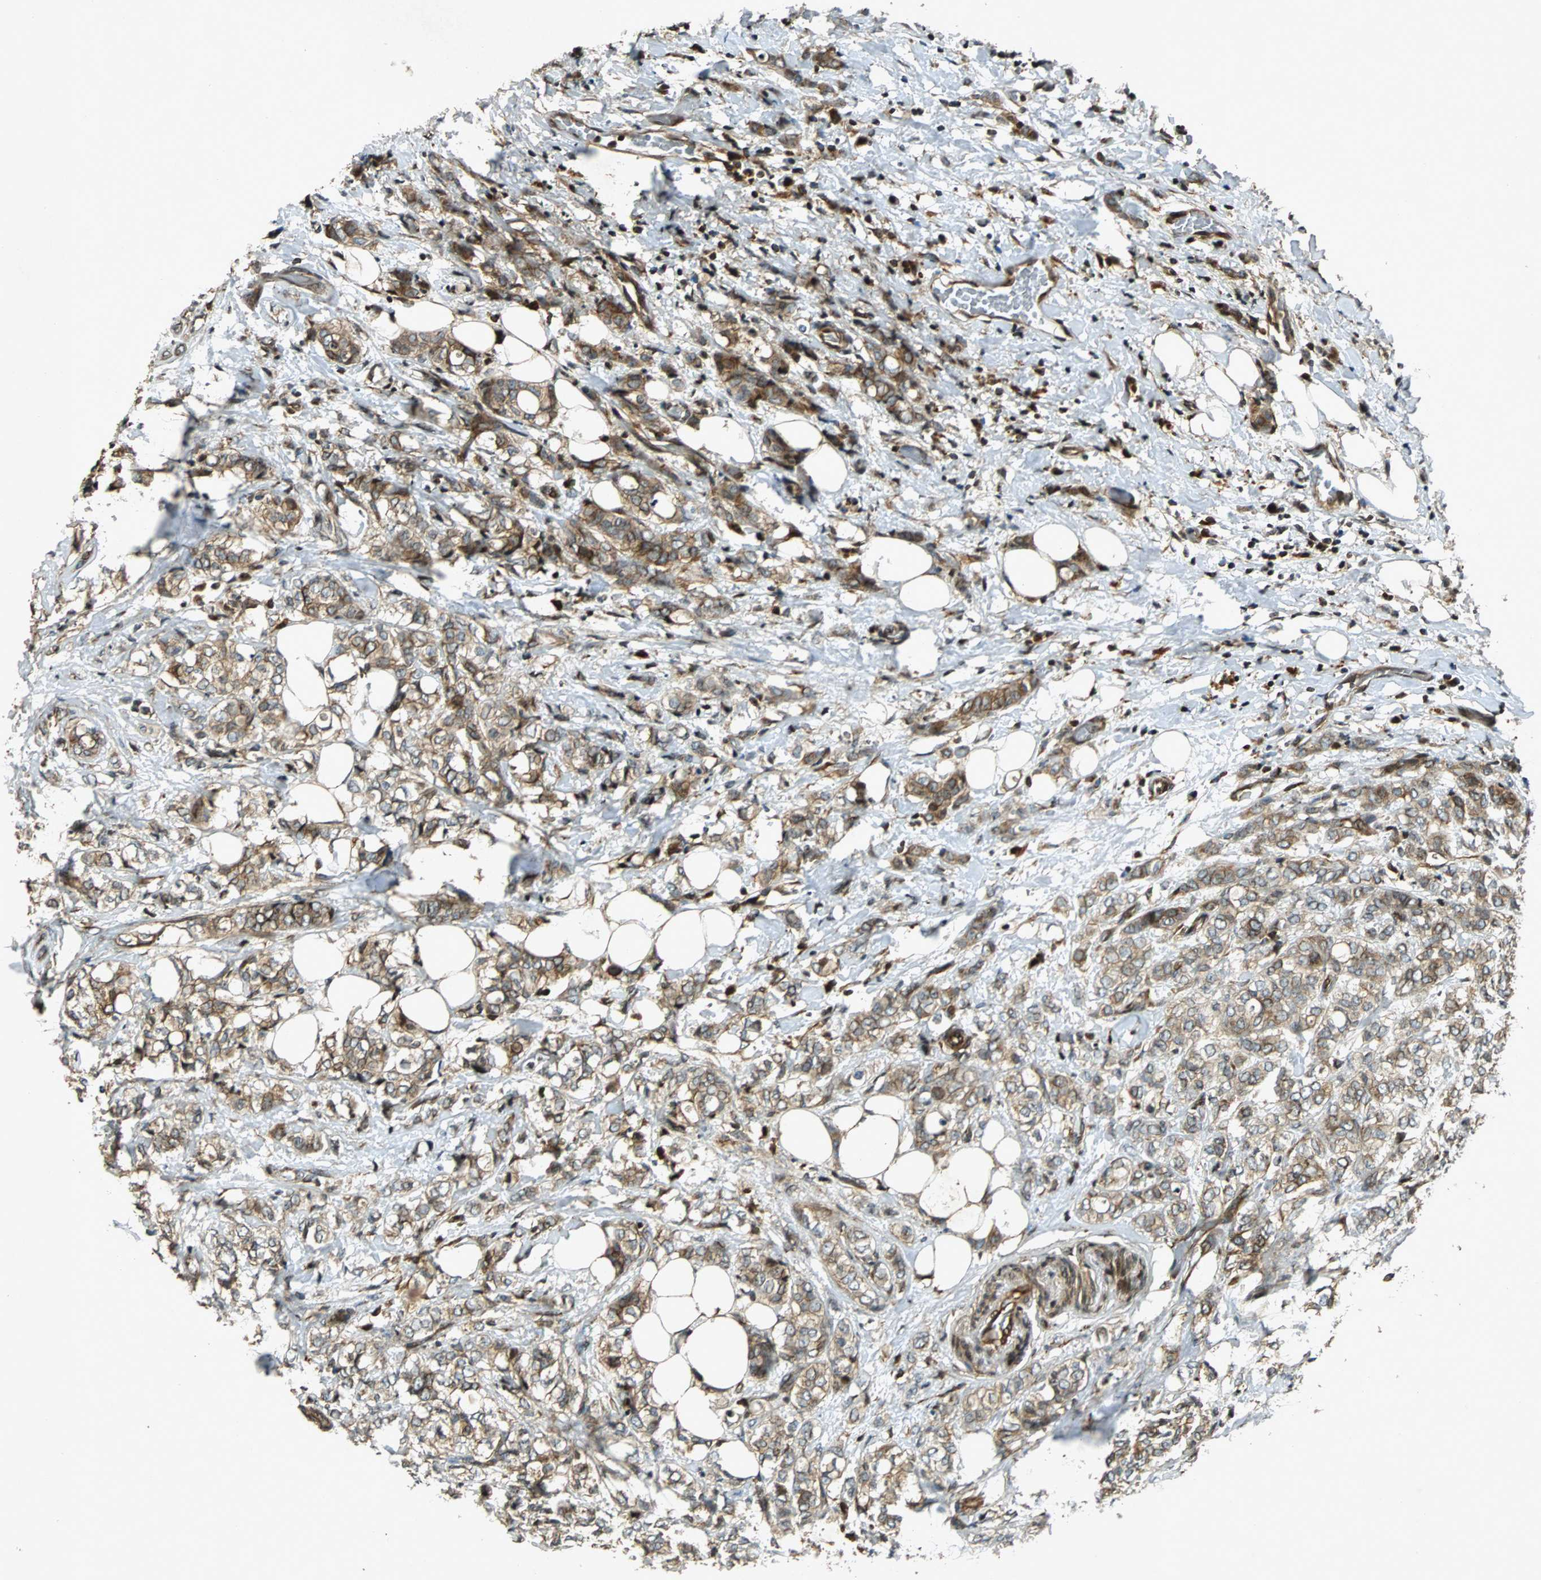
{"staining": {"intensity": "moderate", "quantity": ">75%", "location": "cytoplasmic/membranous"}, "tissue": "breast cancer", "cell_type": "Tumor cells", "image_type": "cancer", "snomed": [{"axis": "morphology", "description": "Lobular carcinoma"}, {"axis": "topography", "description": "Breast"}], "caption": "DAB (3,3'-diaminobenzidine) immunohistochemical staining of human lobular carcinoma (breast) reveals moderate cytoplasmic/membranous protein staining in about >75% of tumor cells. The protein is stained brown, and the nuclei are stained in blue (DAB IHC with brightfield microscopy, high magnification).", "gene": "TUBA4A", "patient": {"sex": "female", "age": 60}}